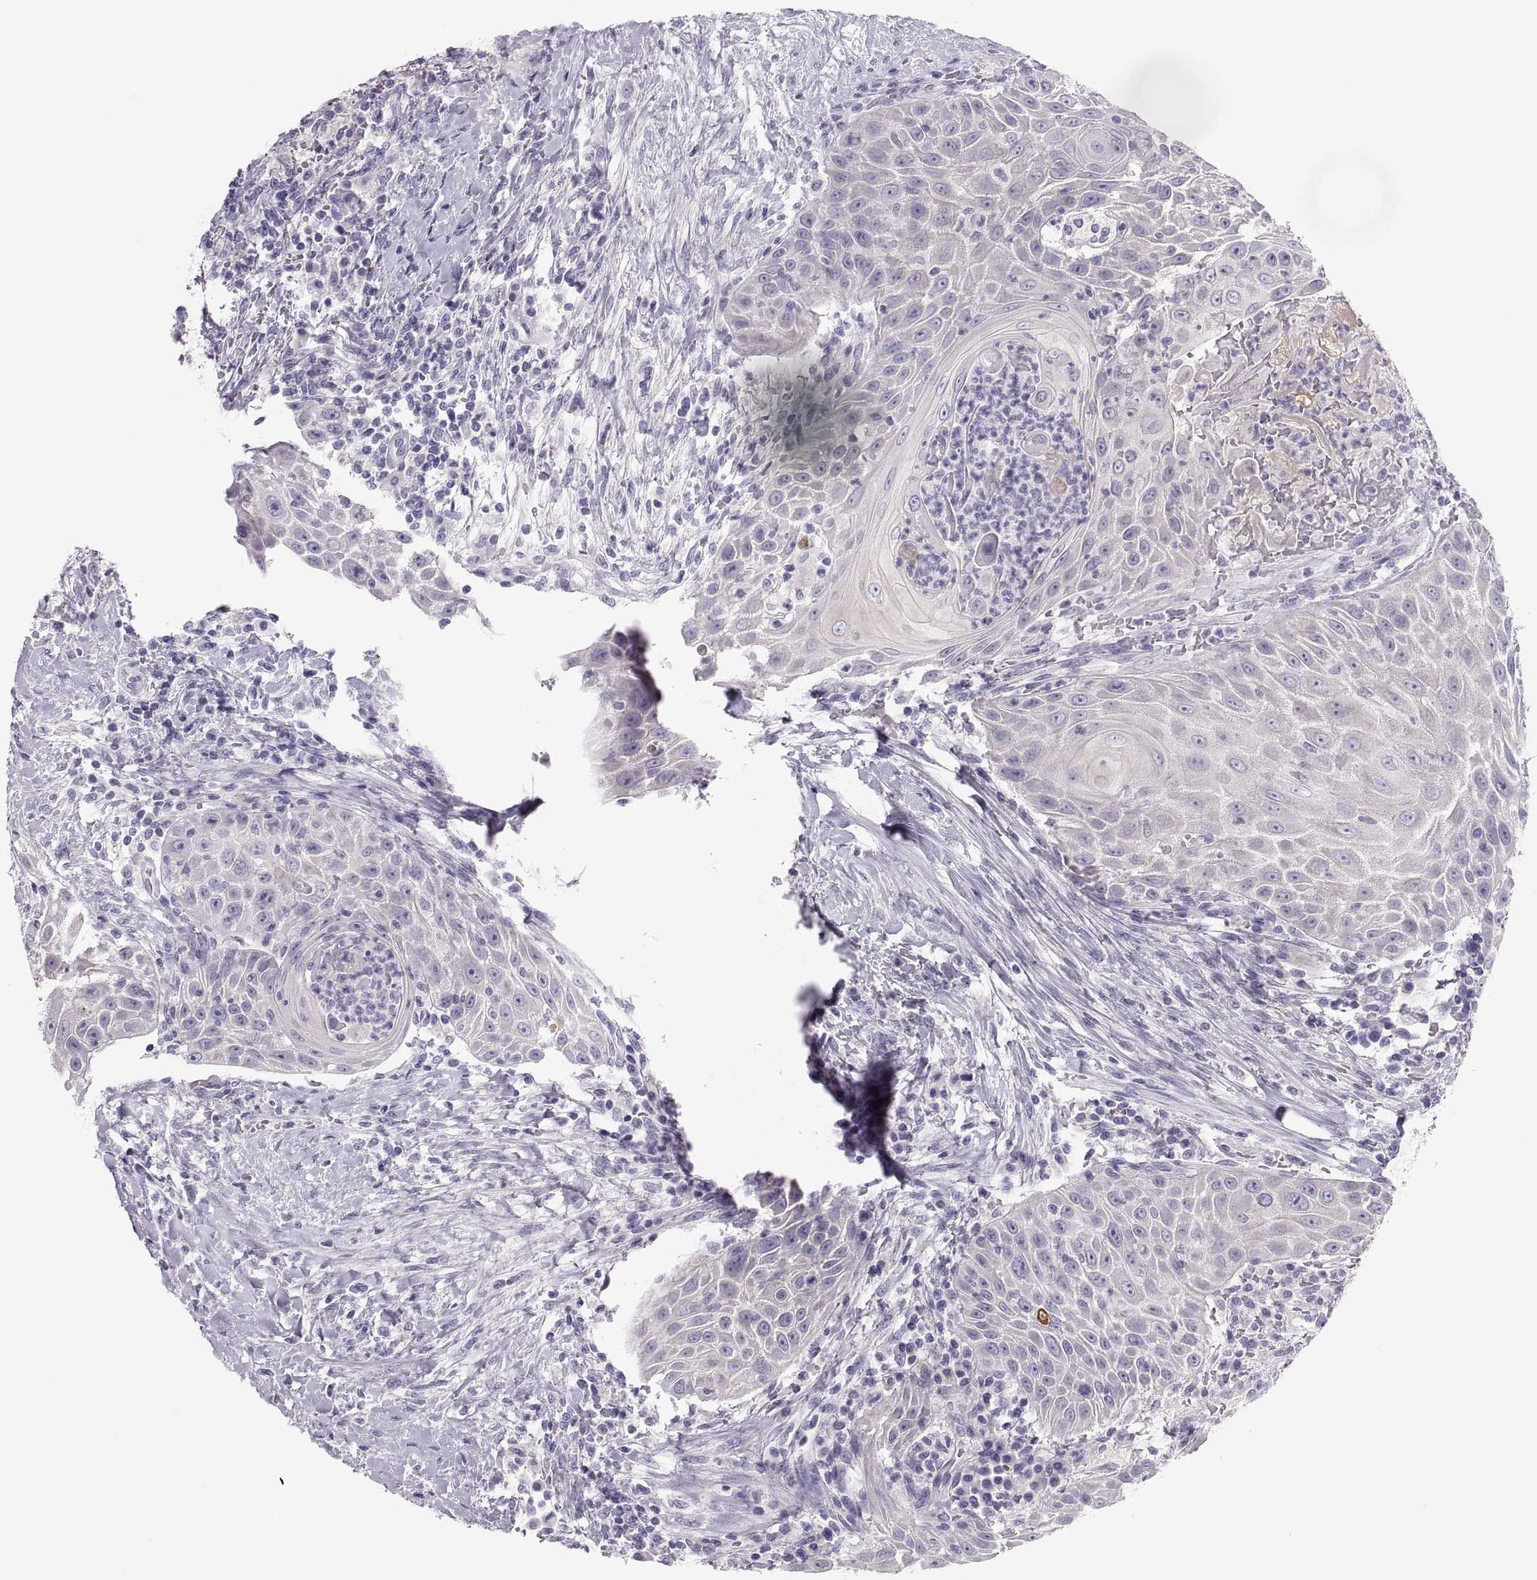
{"staining": {"intensity": "negative", "quantity": "none", "location": "none"}, "tissue": "head and neck cancer", "cell_type": "Tumor cells", "image_type": "cancer", "snomed": [{"axis": "morphology", "description": "Squamous cell carcinoma, NOS"}, {"axis": "topography", "description": "Head-Neck"}], "caption": "An immunohistochemistry (IHC) micrograph of head and neck cancer is shown. There is no staining in tumor cells of head and neck cancer. (DAB immunohistochemistry (IHC) with hematoxylin counter stain).", "gene": "MAGEB2", "patient": {"sex": "male", "age": 69}}